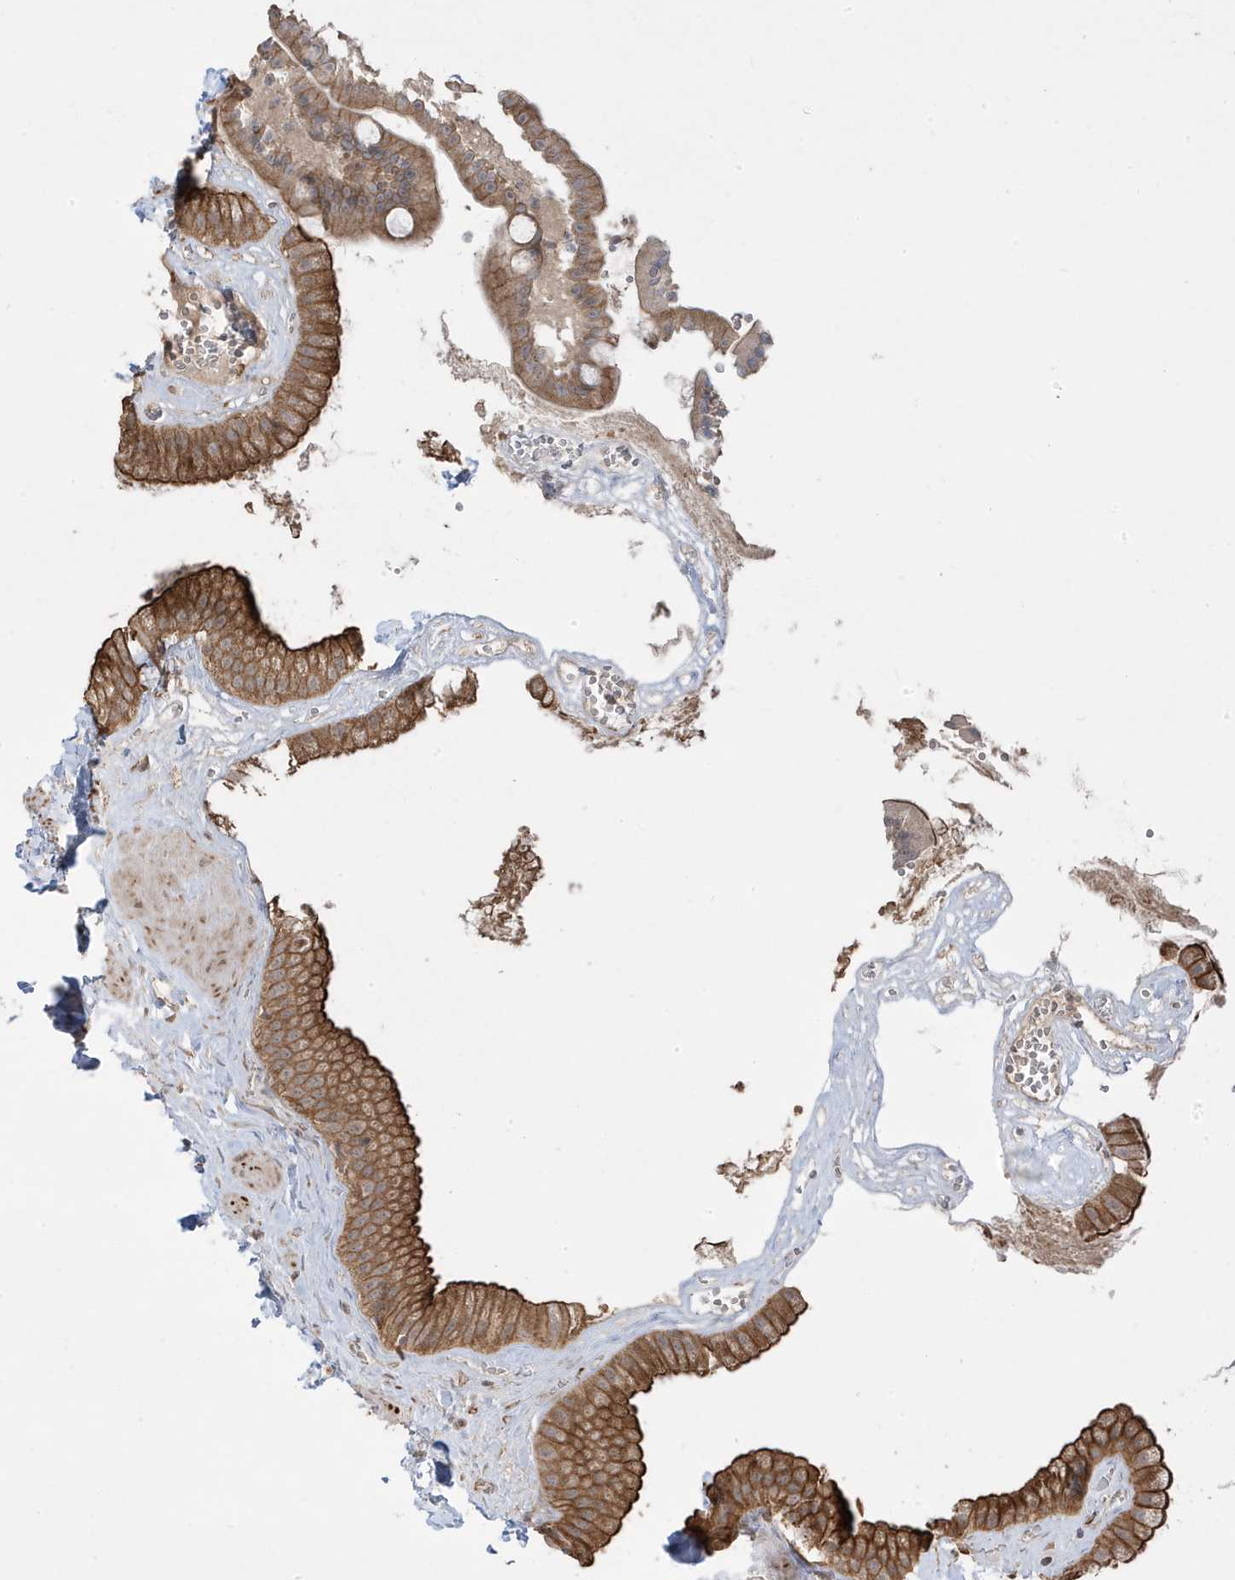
{"staining": {"intensity": "moderate", "quantity": ">75%", "location": "cytoplasmic/membranous"}, "tissue": "gallbladder", "cell_type": "Glandular cells", "image_type": "normal", "snomed": [{"axis": "morphology", "description": "Normal tissue, NOS"}, {"axis": "topography", "description": "Gallbladder"}], "caption": "A brown stain shows moderate cytoplasmic/membranous expression of a protein in glandular cells of unremarkable human gallbladder. The staining was performed using DAB (3,3'-diaminobenzidine), with brown indicating positive protein expression. Nuclei are stained blue with hematoxylin.", "gene": "DNAJC12", "patient": {"sex": "male", "age": 55}}